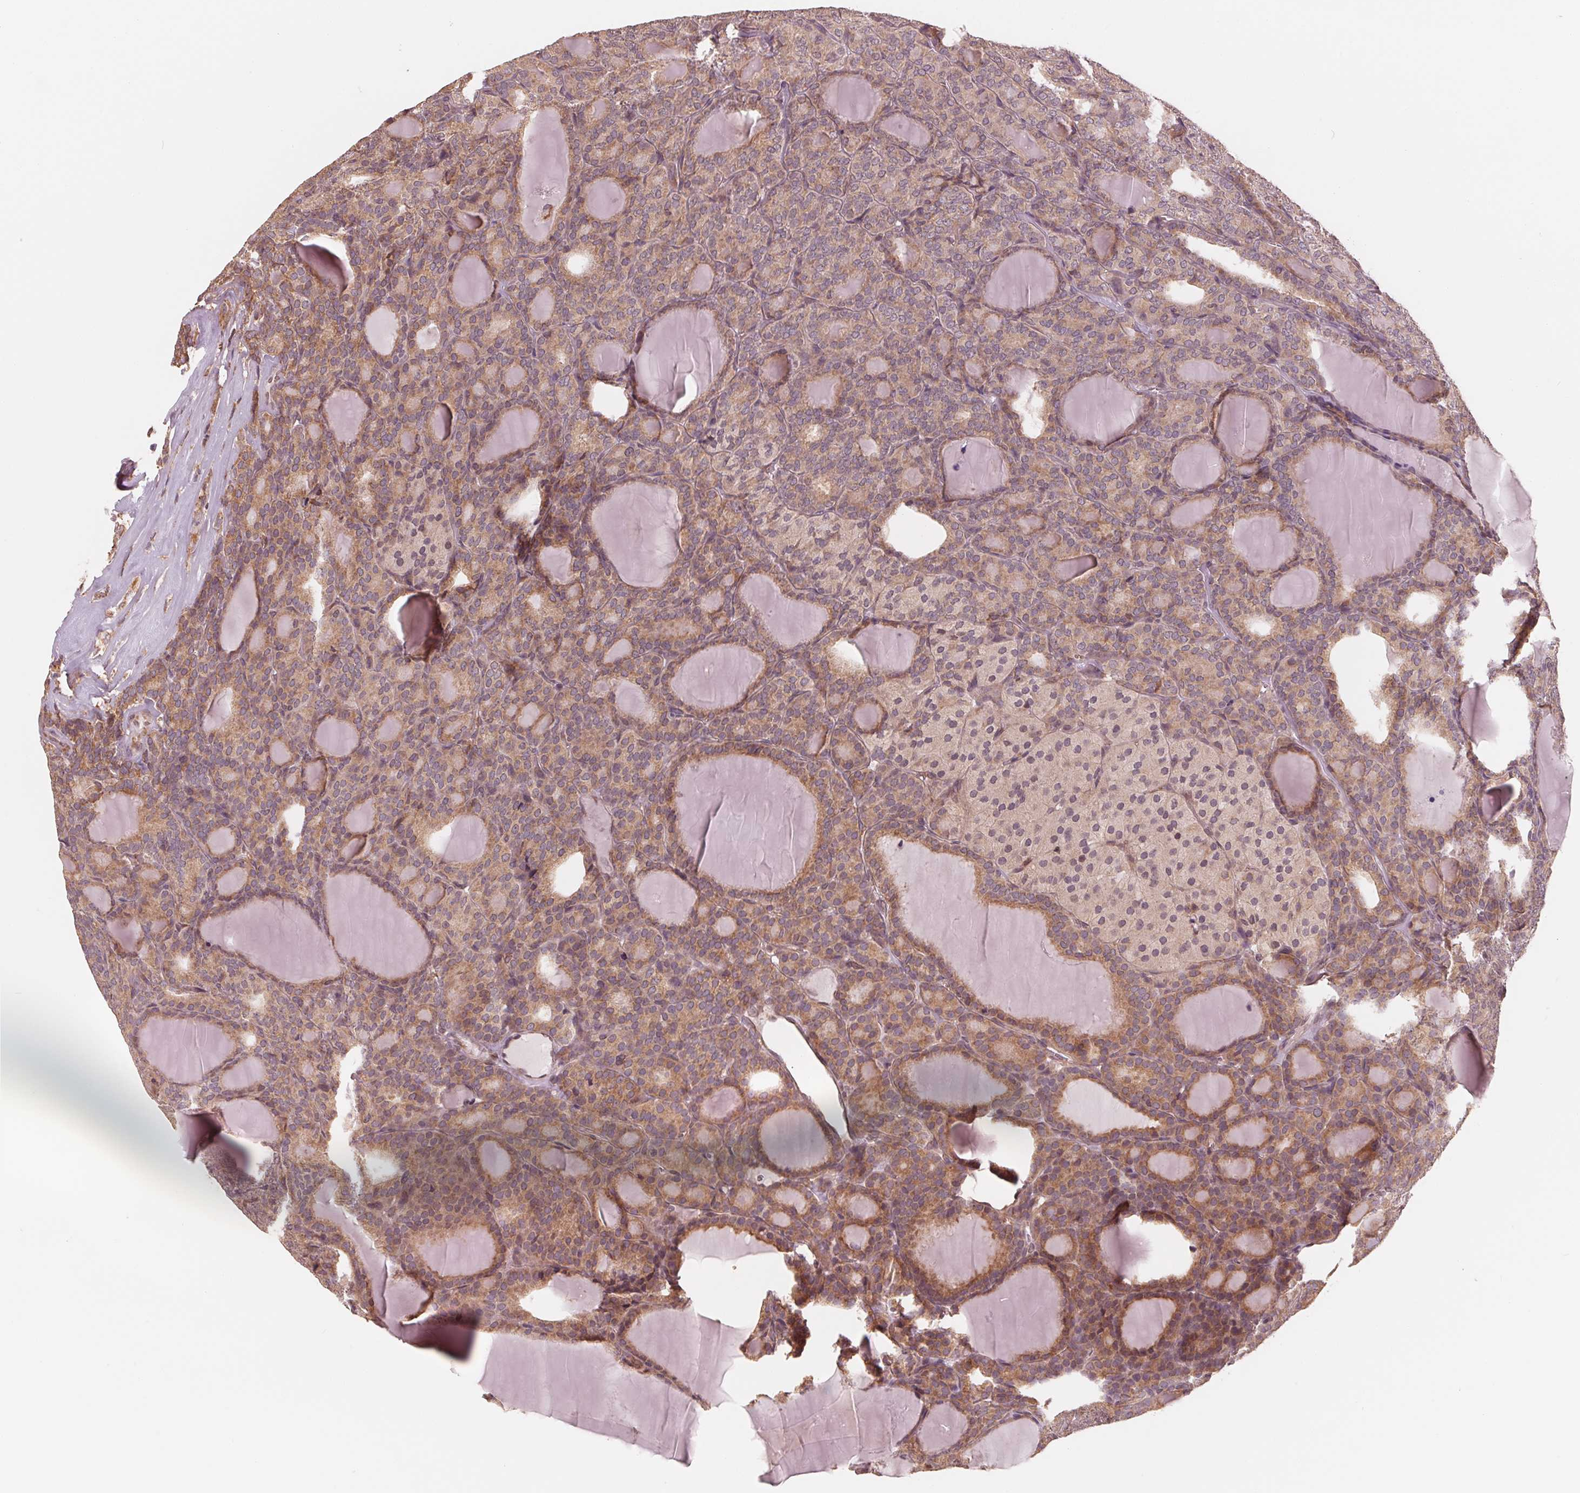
{"staining": {"intensity": "moderate", "quantity": ">75%", "location": "cytoplasmic/membranous"}, "tissue": "thyroid cancer", "cell_type": "Tumor cells", "image_type": "cancer", "snomed": [{"axis": "morphology", "description": "Follicular adenoma carcinoma, NOS"}, {"axis": "topography", "description": "Thyroid gland"}], "caption": "Thyroid cancer was stained to show a protein in brown. There is medium levels of moderate cytoplasmic/membranous positivity in approximately >75% of tumor cells.", "gene": "GIGYF2", "patient": {"sex": "male", "age": 74}}